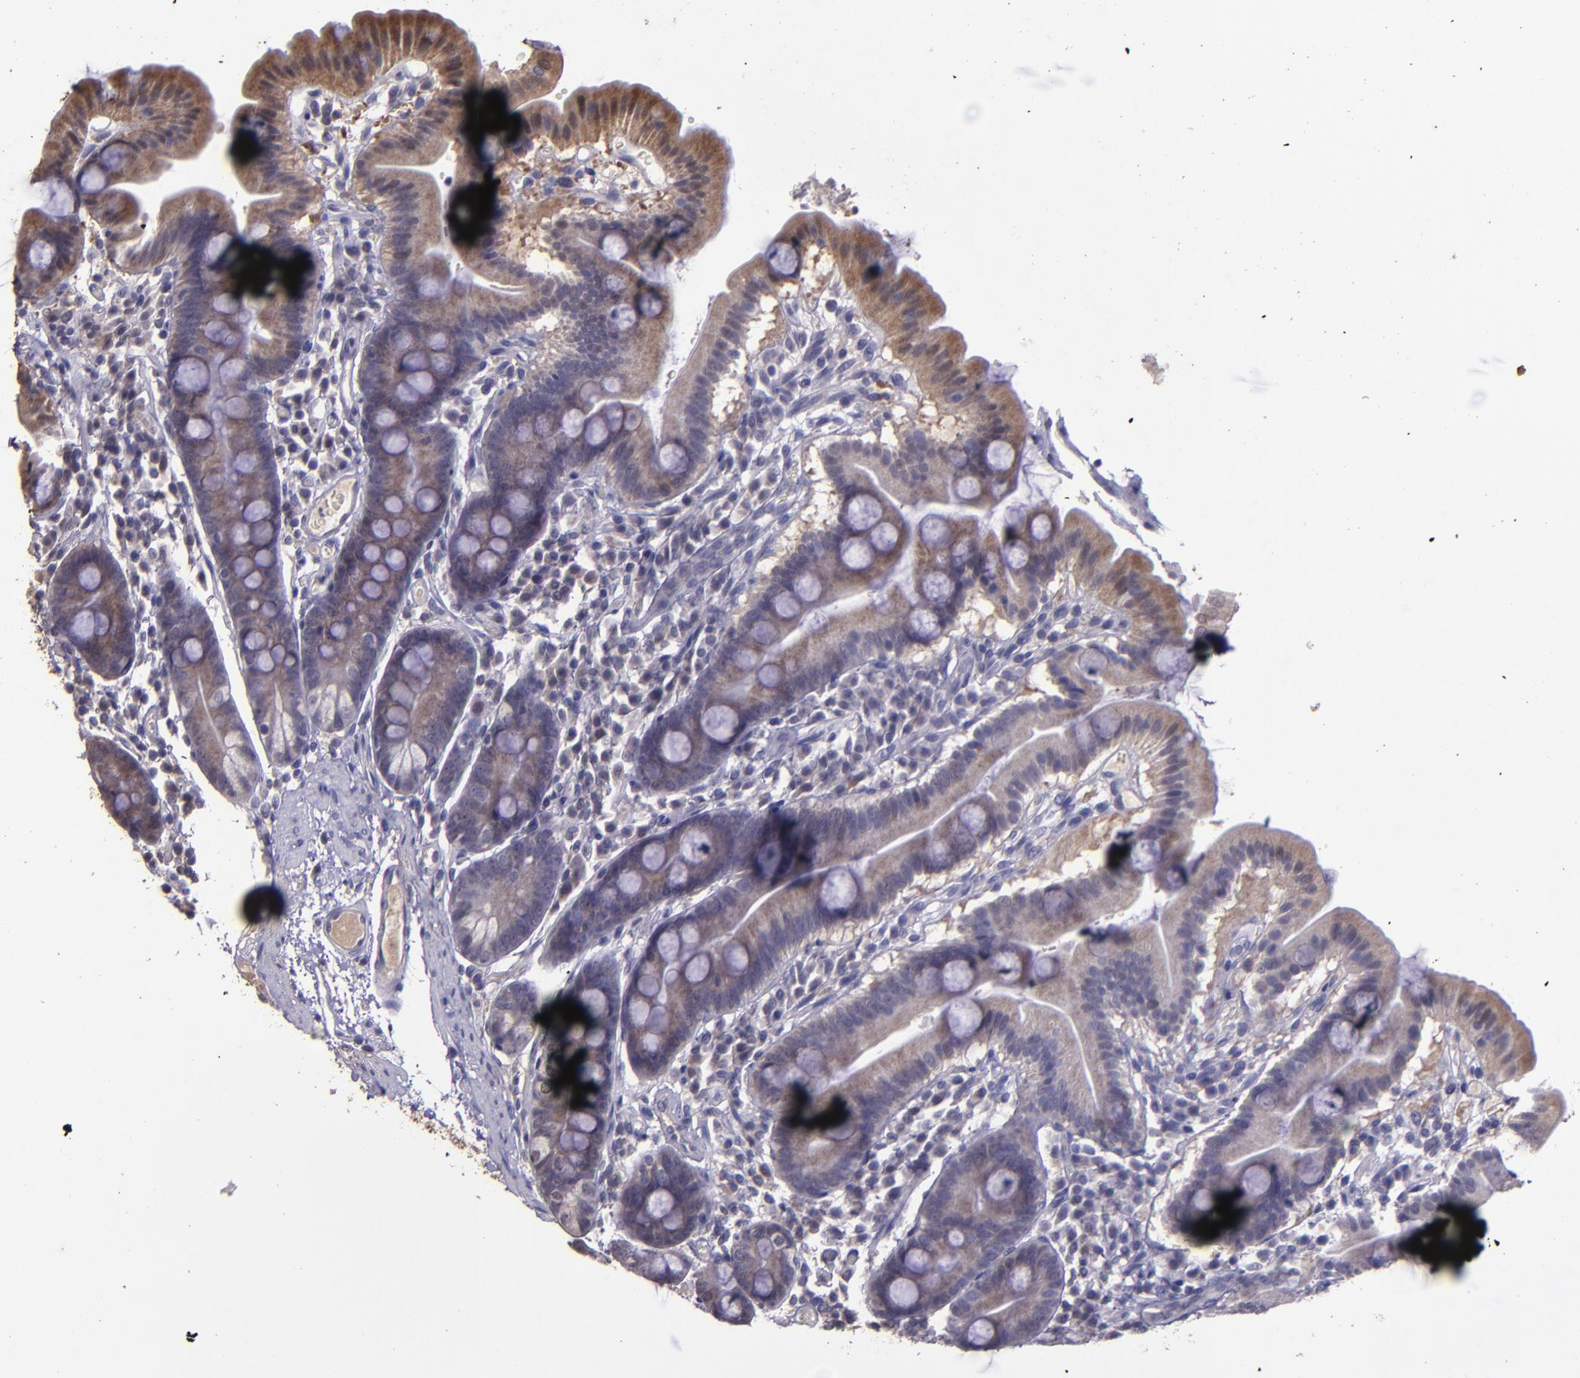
{"staining": {"intensity": "weak", "quantity": "25%-75%", "location": "cytoplasmic/membranous"}, "tissue": "duodenum", "cell_type": "Glandular cells", "image_type": "normal", "snomed": [{"axis": "morphology", "description": "Normal tissue, NOS"}, {"axis": "topography", "description": "Duodenum"}], "caption": "Benign duodenum shows weak cytoplasmic/membranous staining in approximately 25%-75% of glandular cells, visualized by immunohistochemistry. (brown staining indicates protein expression, while blue staining denotes nuclei).", "gene": "SERPINF2", "patient": {"sex": "male", "age": 50}}